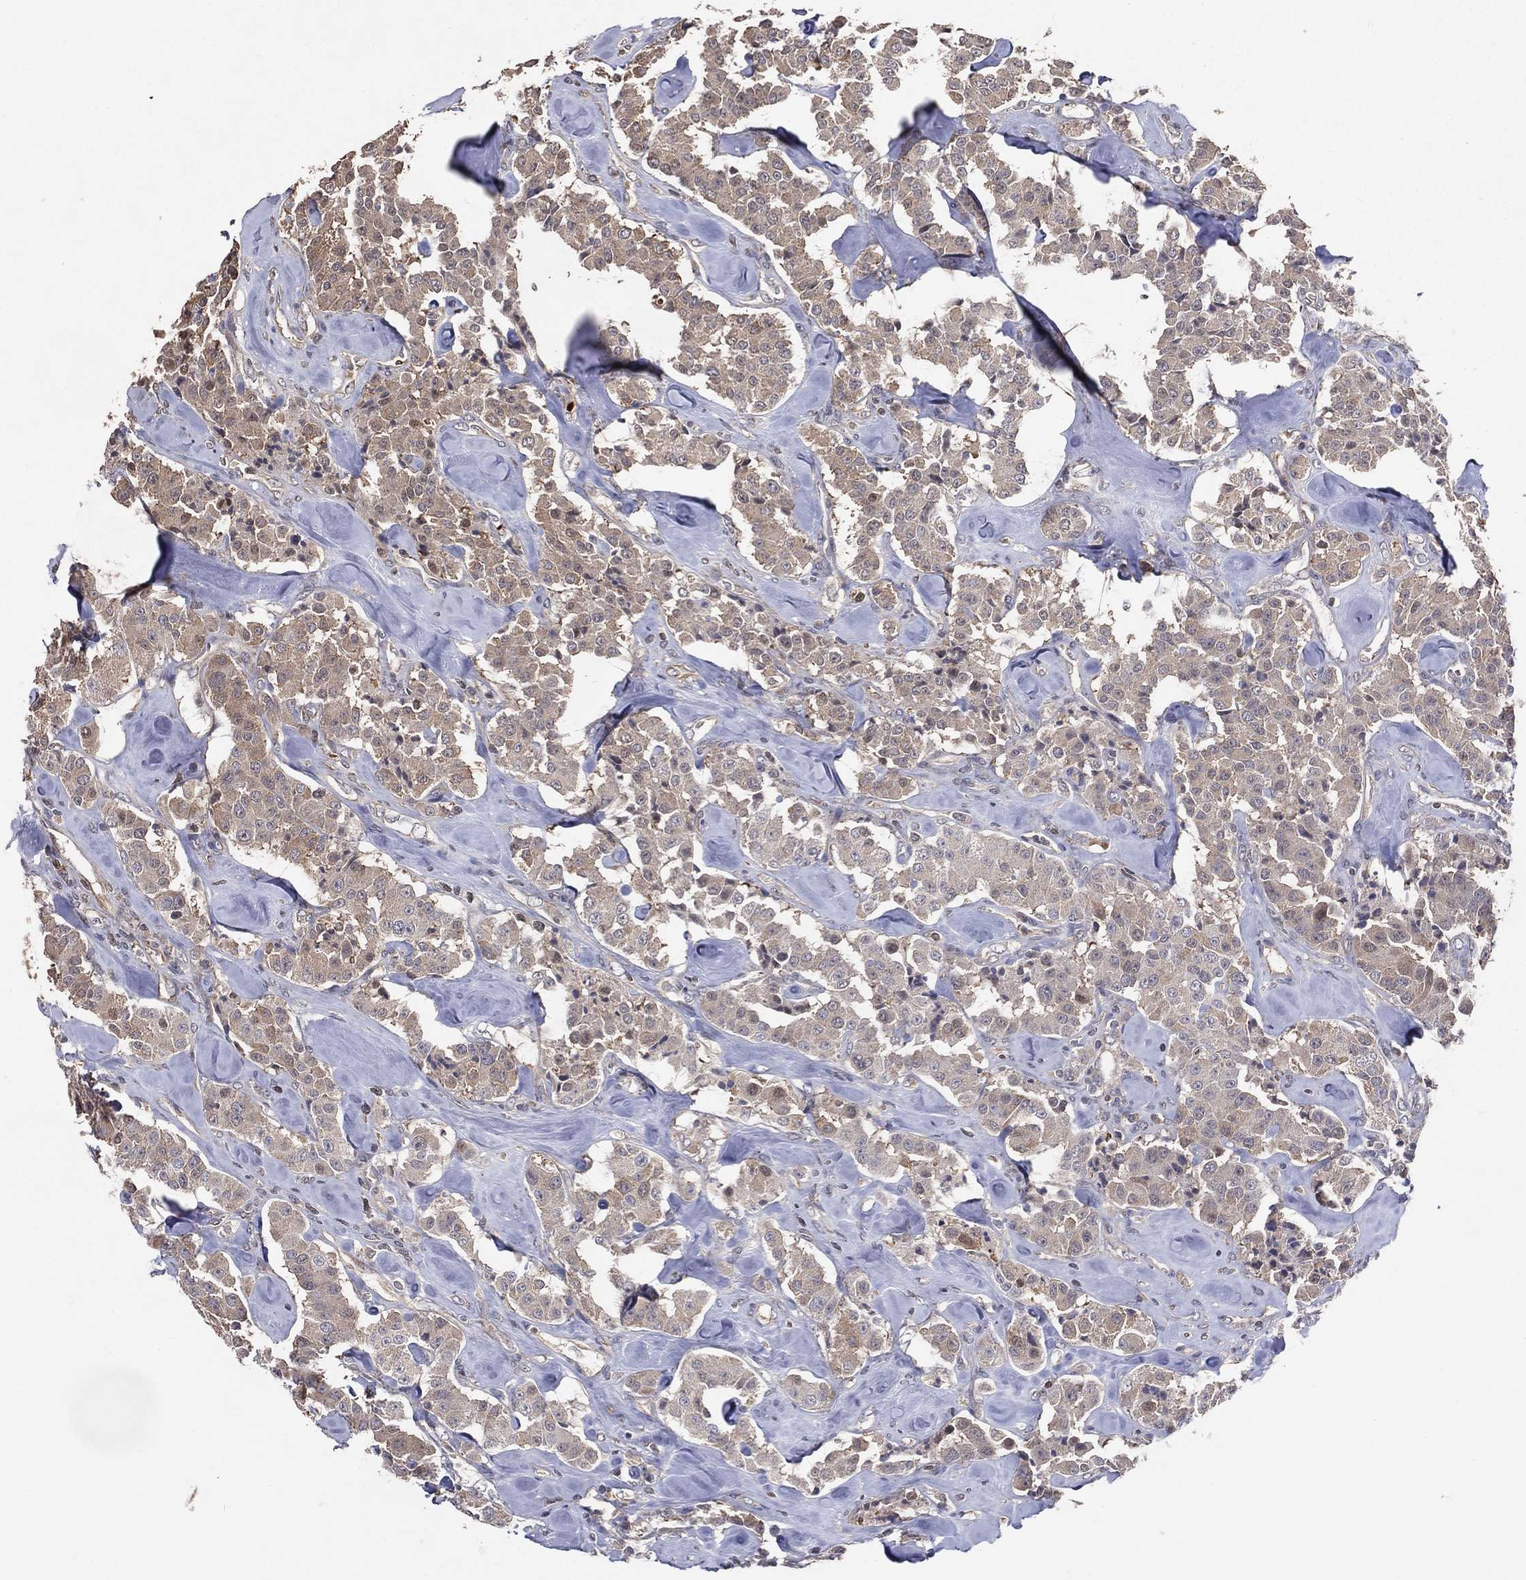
{"staining": {"intensity": "weak", "quantity": "<25%", "location": "cytoplasmic/membranous"}, "tissue": "carcinoid", "cell_type": "Tumor cells", "image_type": "cancer", "snomed": [{"axis": "morphology", "description": "Carcinoid, malignant, NOS"}, {"axis": "topography", "description": "Pancreas"}], "caption": "IHC photomicrograph of human malignant carcinoid stained for a protein (brown), which exhibits no staining in tumor cells.", "gene": "DNAH7", "patient": {"sex": "male", "age": 41}}